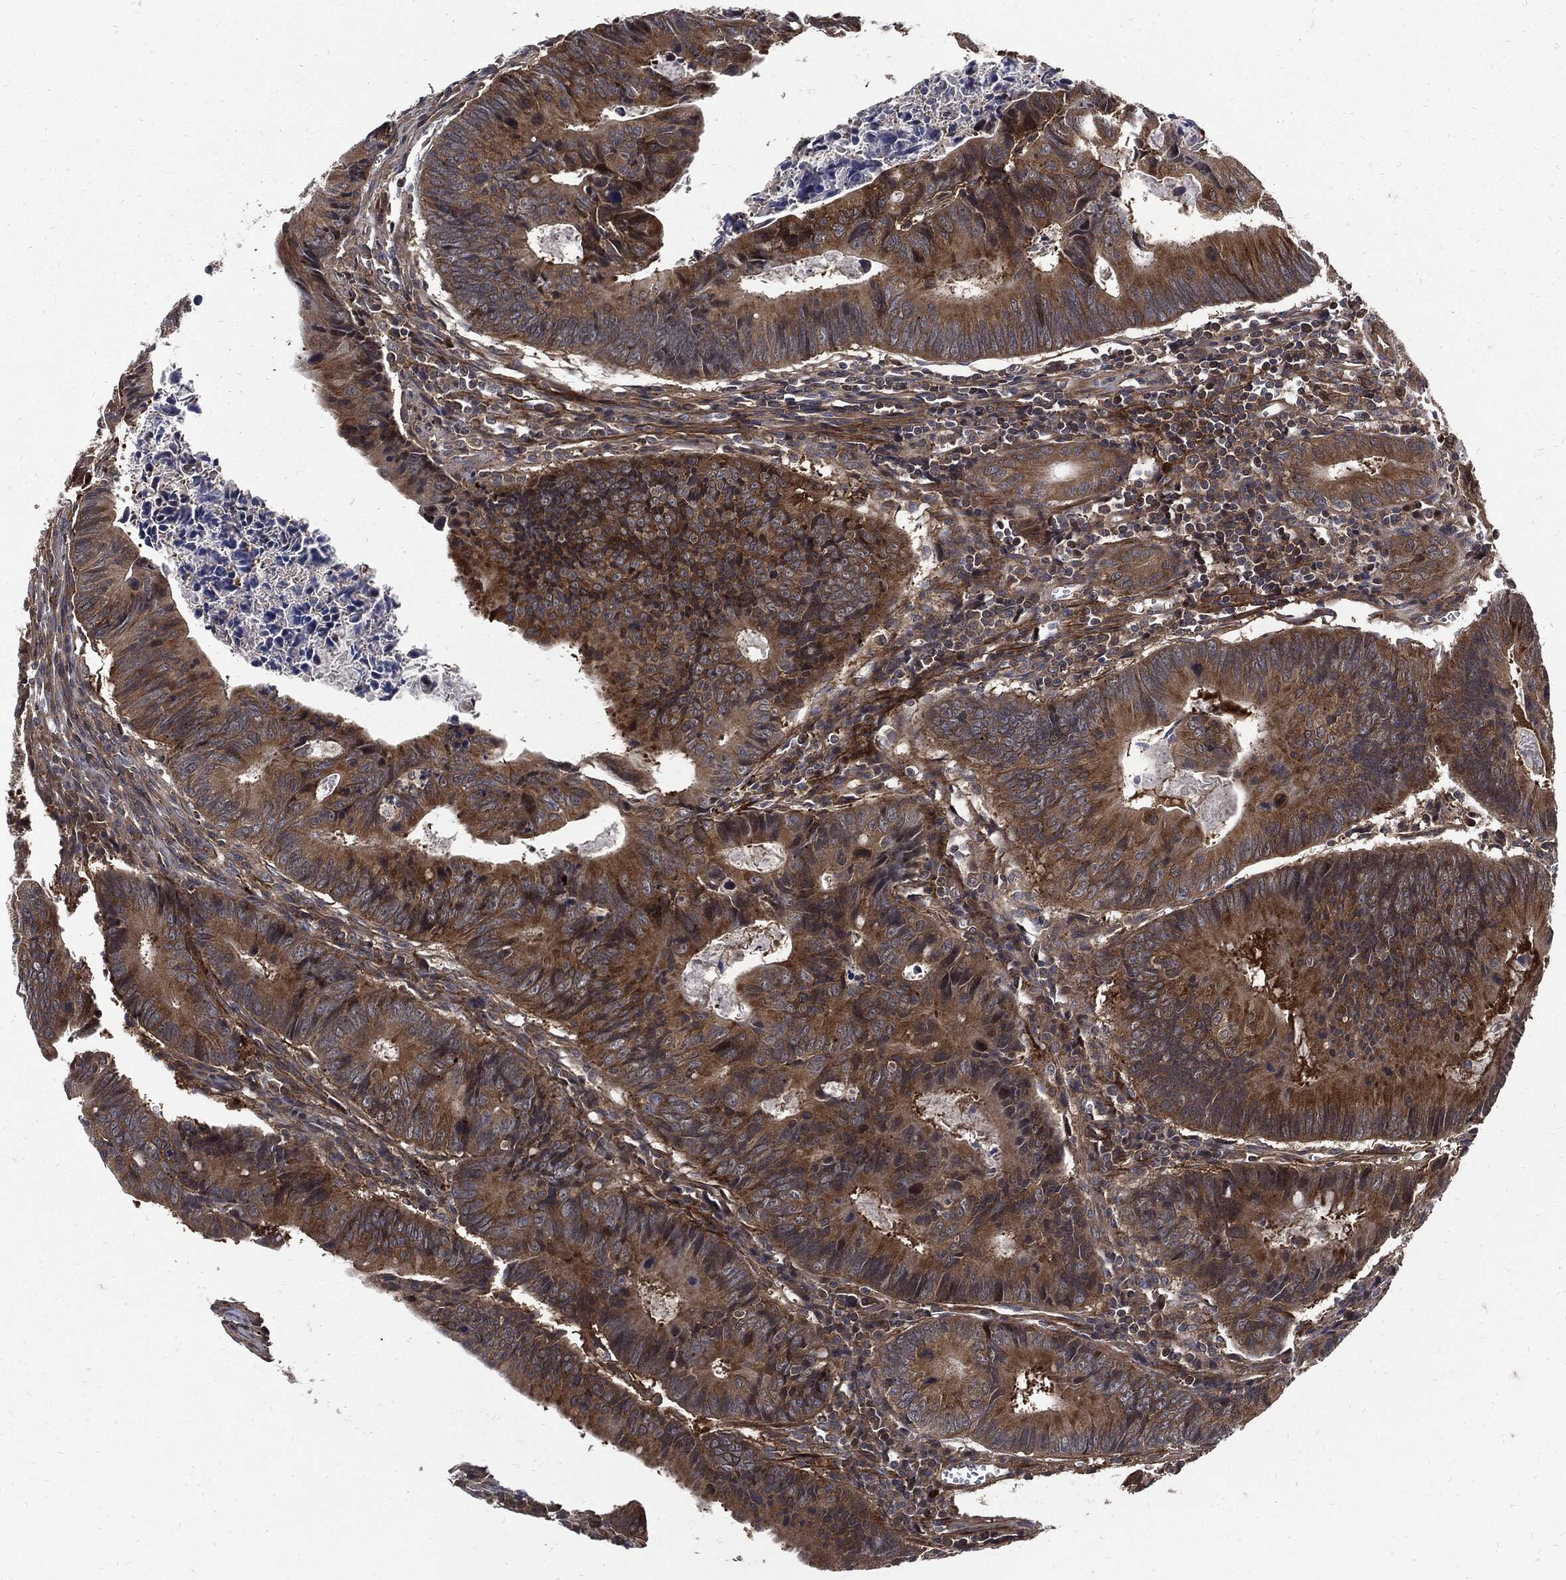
{"staining": {"intensity": "moderate", "quantity": "25%-75%", "location": "cytoplasmic/membranous"}, "tissue": "colorectal cancer", "cell_type": "Tumor cells", "image_type": "cancer", "snomed": [{"axis": "morphology", "description": "Adenocarcinoma, NOS"}, {"axis": "topography", "description": "Colon"}], "caption": "A photomicrograph of human colorectal cancer stained for a protein shows moderate cytoplasmic/membranous brown staining in tumor cells.", "gene": "CLU", "patient": {"sex": "female", "age": 87}}